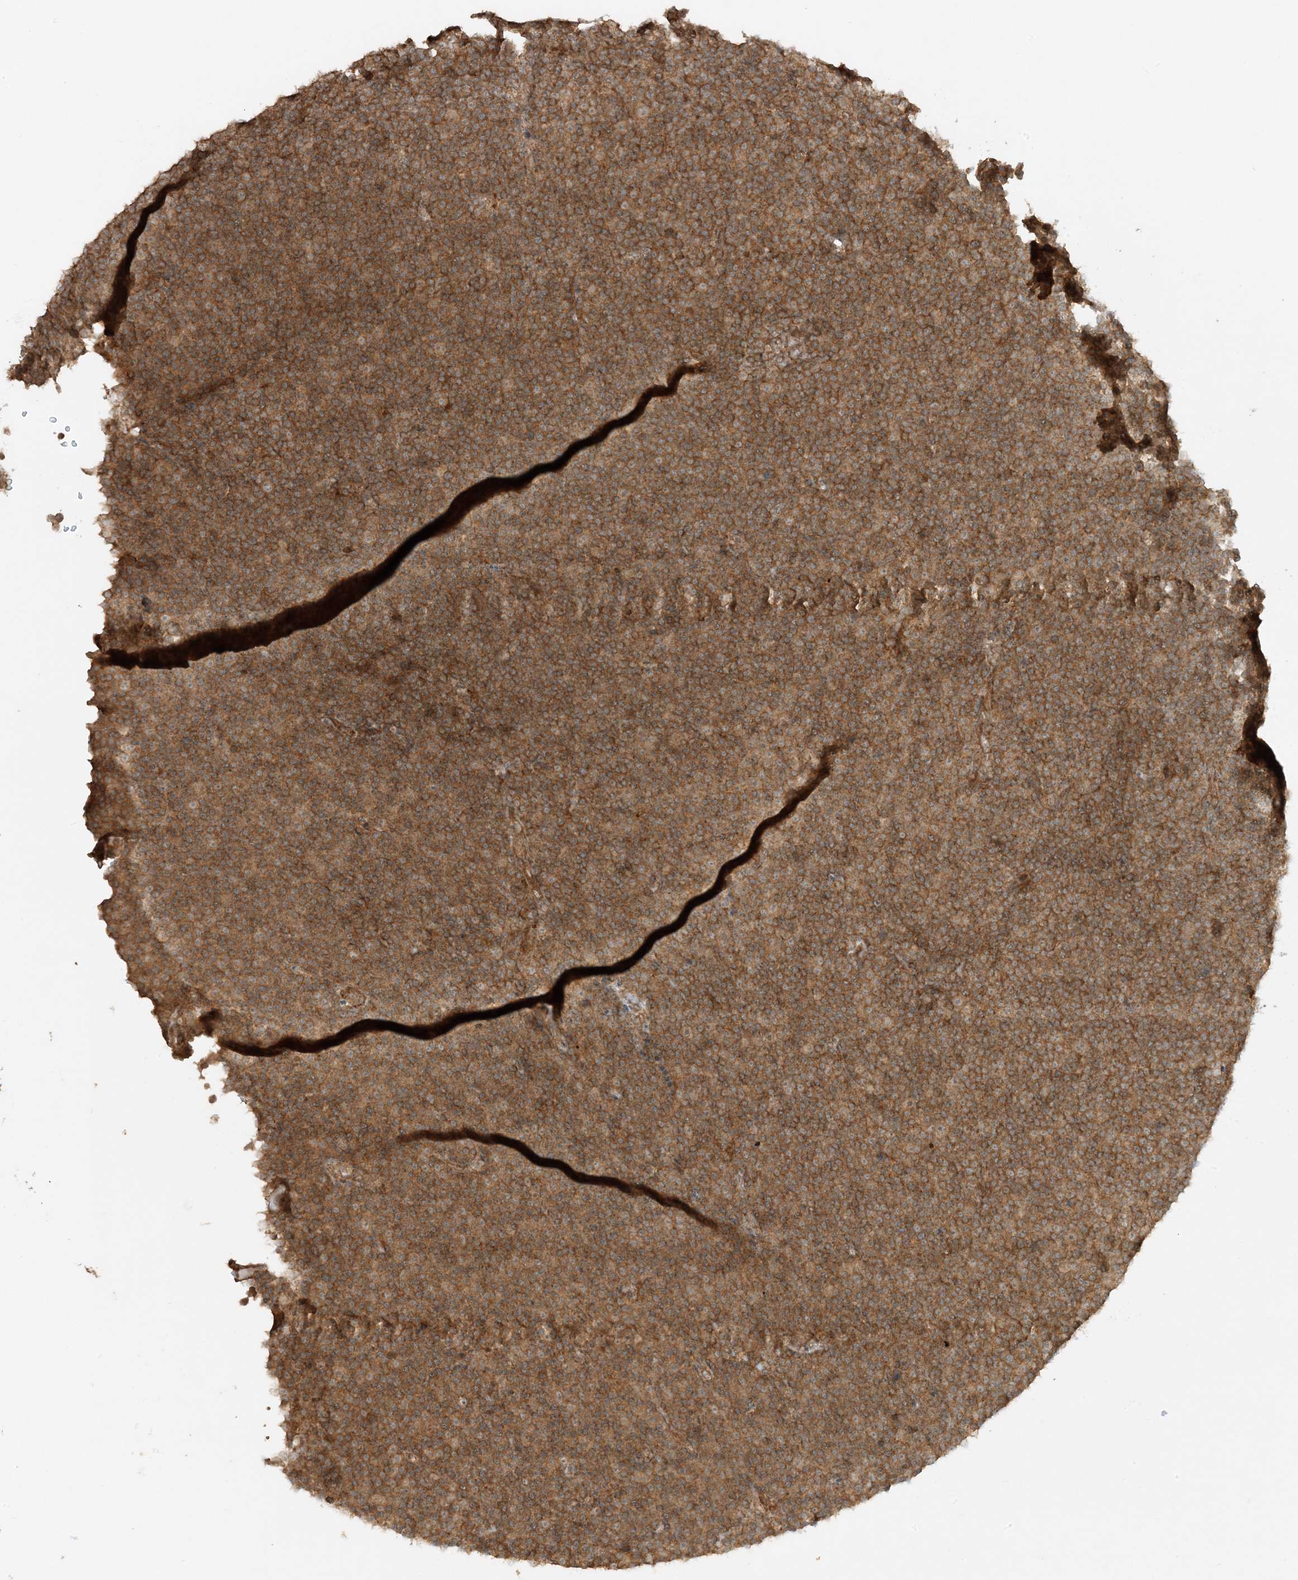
{"staining": {"intensity": "moderate", "quantity": ">75%", "location": "cytoplasmic/membranous"}, "tissue": "lymphoma", "cell_type": "Tumor cells", "image_type": "cancer", "snomed": [{"axis": "morphology", "description": "Malignant lymphoma, non-Hodgkin's type, Low grade"}, {"axis": "topography", "description": "Lymph node"}], "caption": "This histopathology image exhibits immunohistochemistry staining of low-grade malignant lymphoma, non-Hodgkin's type, with medium moderate cytoplasmic/membranous staining in approximately >75% of tumor cells.", "gene": "XRN1", "patient": {"sex": "female", "age": 67}}